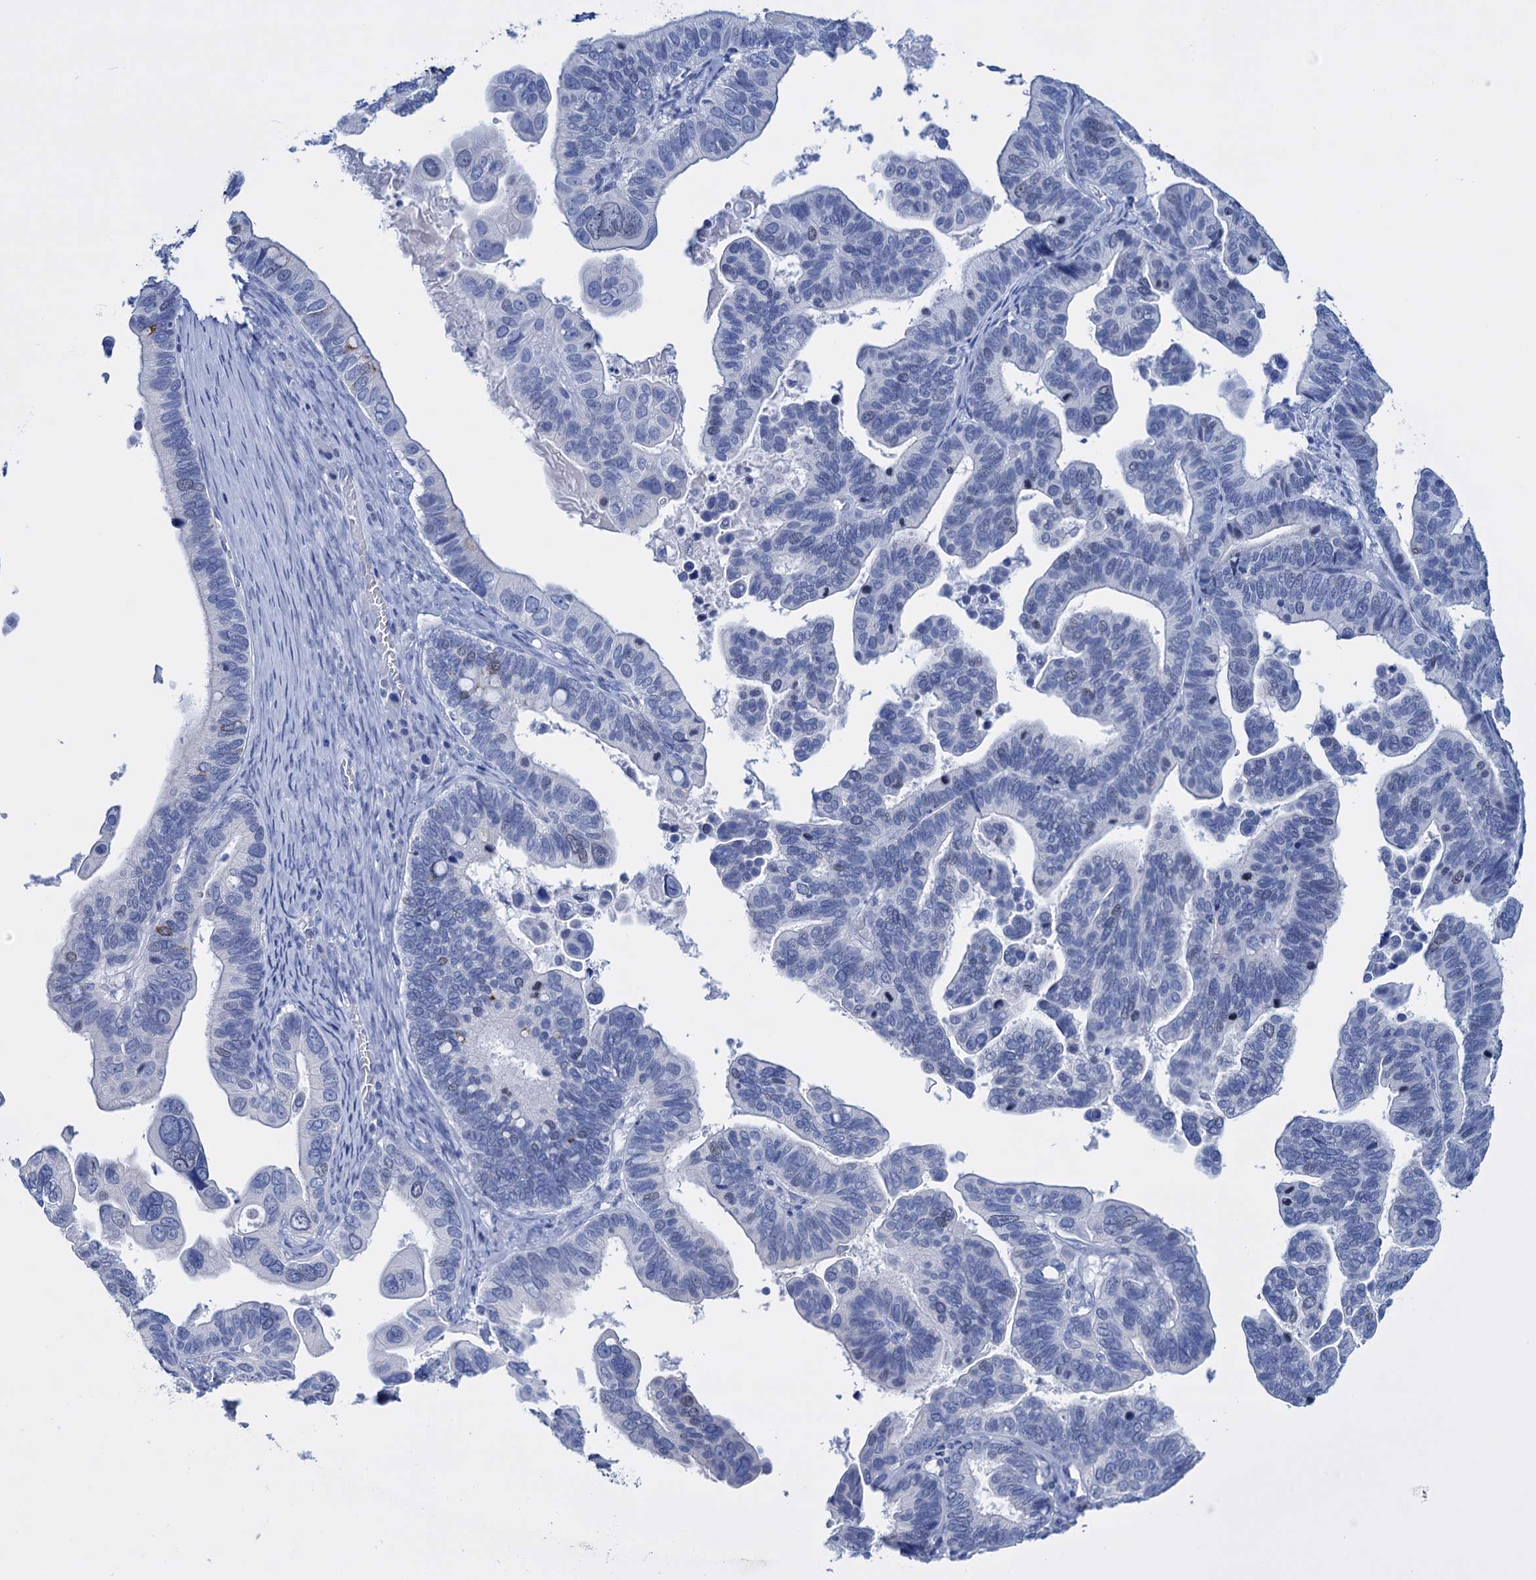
{"staining": {"intensity": "negative", "quantity": "none", "location": "none"}, "tissue": "ovarian cancer", "cell_type": "Tumor cells", "image_type": "cancer", "snomed": [{"axis": "morphology", "description": "Cystadenocarcinoma, serous, NOS"}, {"axis": "topography", "description": "Ovary"}], "caption": "Immunohistochemistry of serous cystadenocarcinoma (ovarian) exhibits no expression in tumor cells. (DAB immunohistochemistry (IHC), high magnification).", "gene": "FBXW12", "patient": {"sex": "female", "age": 56}}